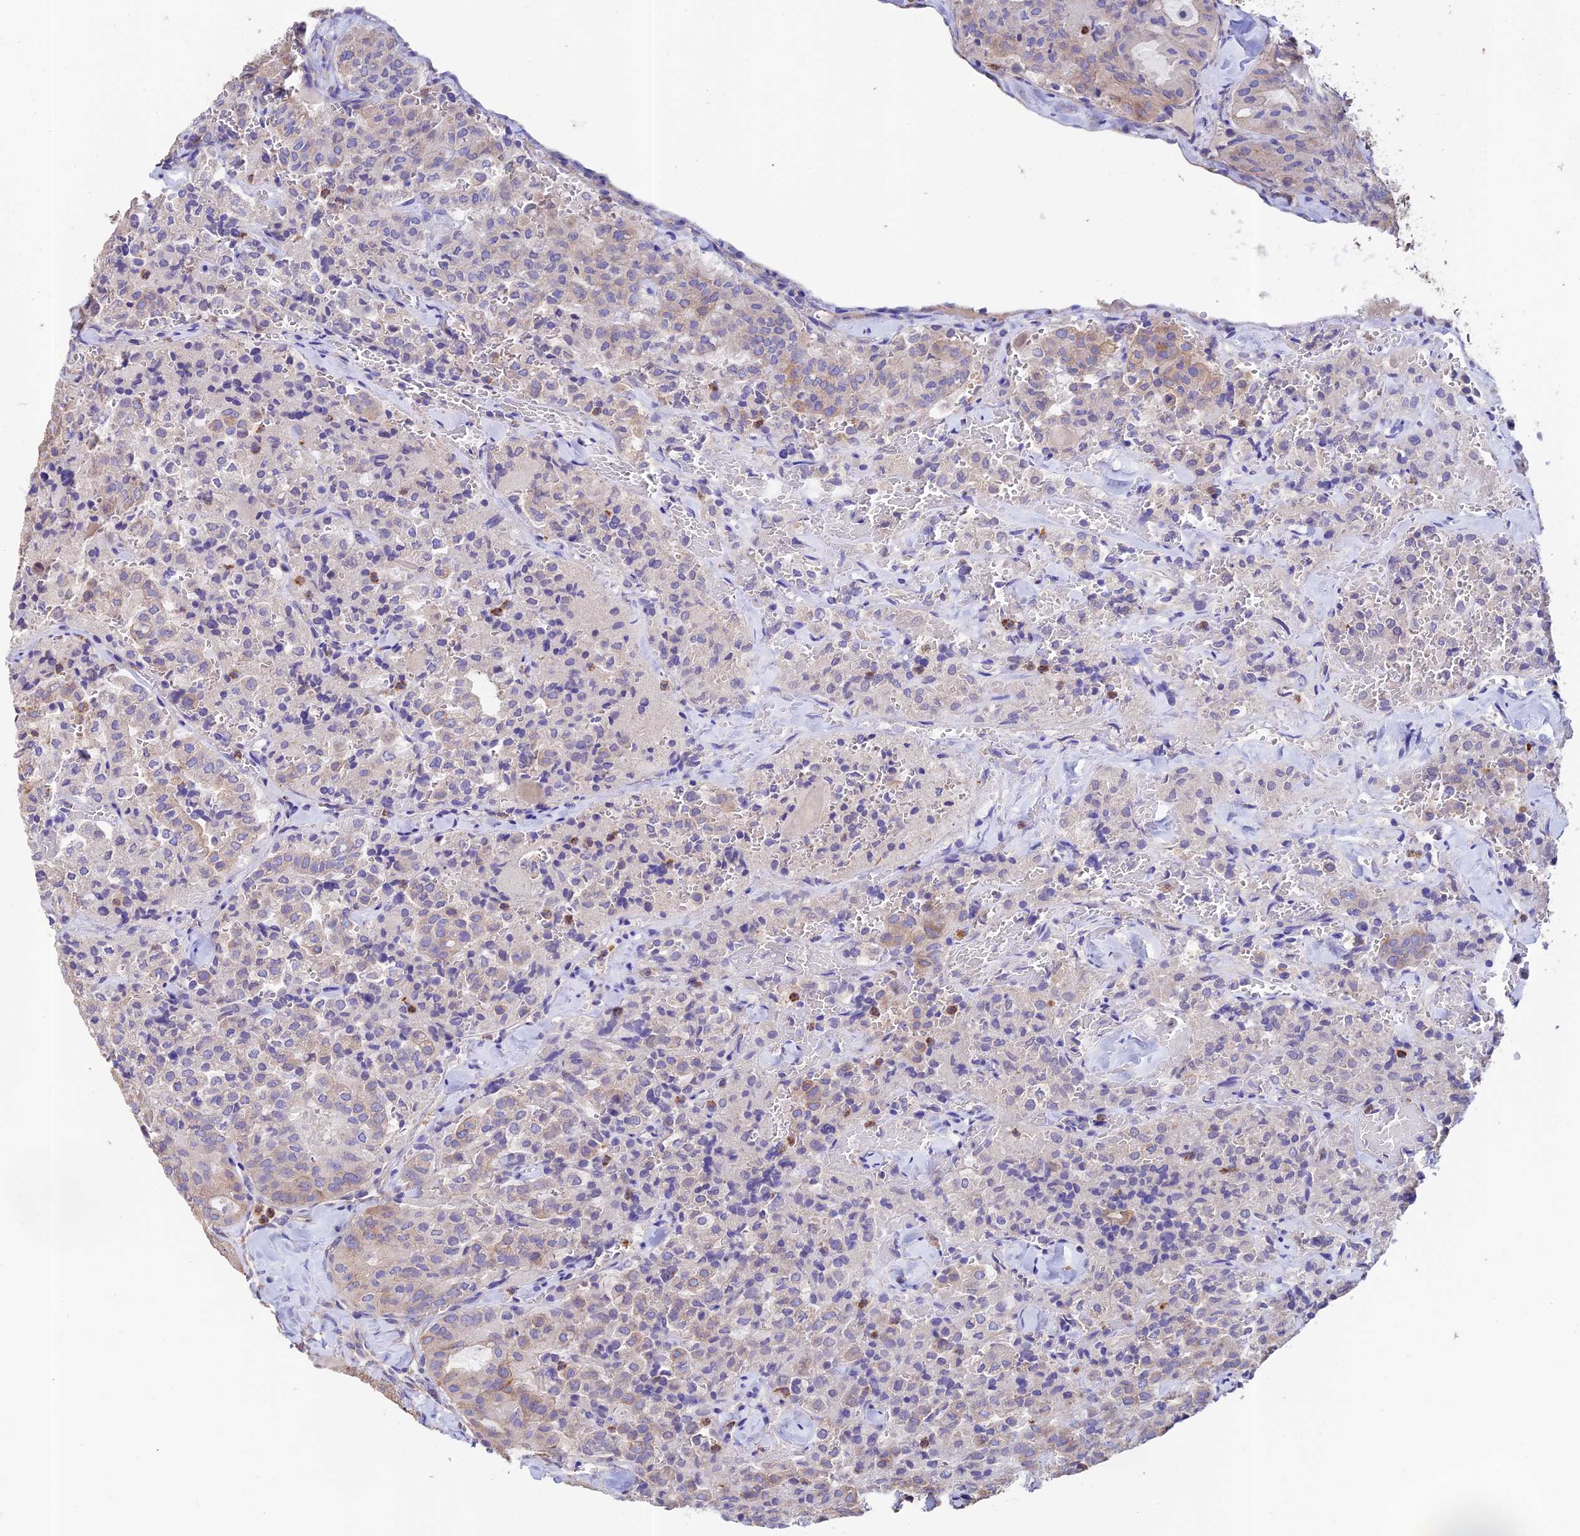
{"staining": {"intensity": "moderate", "quantity": "<25%", "location": "cytoplasmic/membranous"}, "tissue": "thyroid cancer", "cell_type": "Tumor cells", "image_type": "cancer", "snomed": [{"axis": "morphology", "description": "Follicular adenoma carcinoma, NOS"}, {"axis": "topography", "description": "Thyroid gland"}], "caption": "Tumor cells reveal moderate cytoplasmic/membranous positivity in about <25% of cells in thyroid cancer.", "gene": "EMC3", "patient": {"sex": "male", "age": 75}}